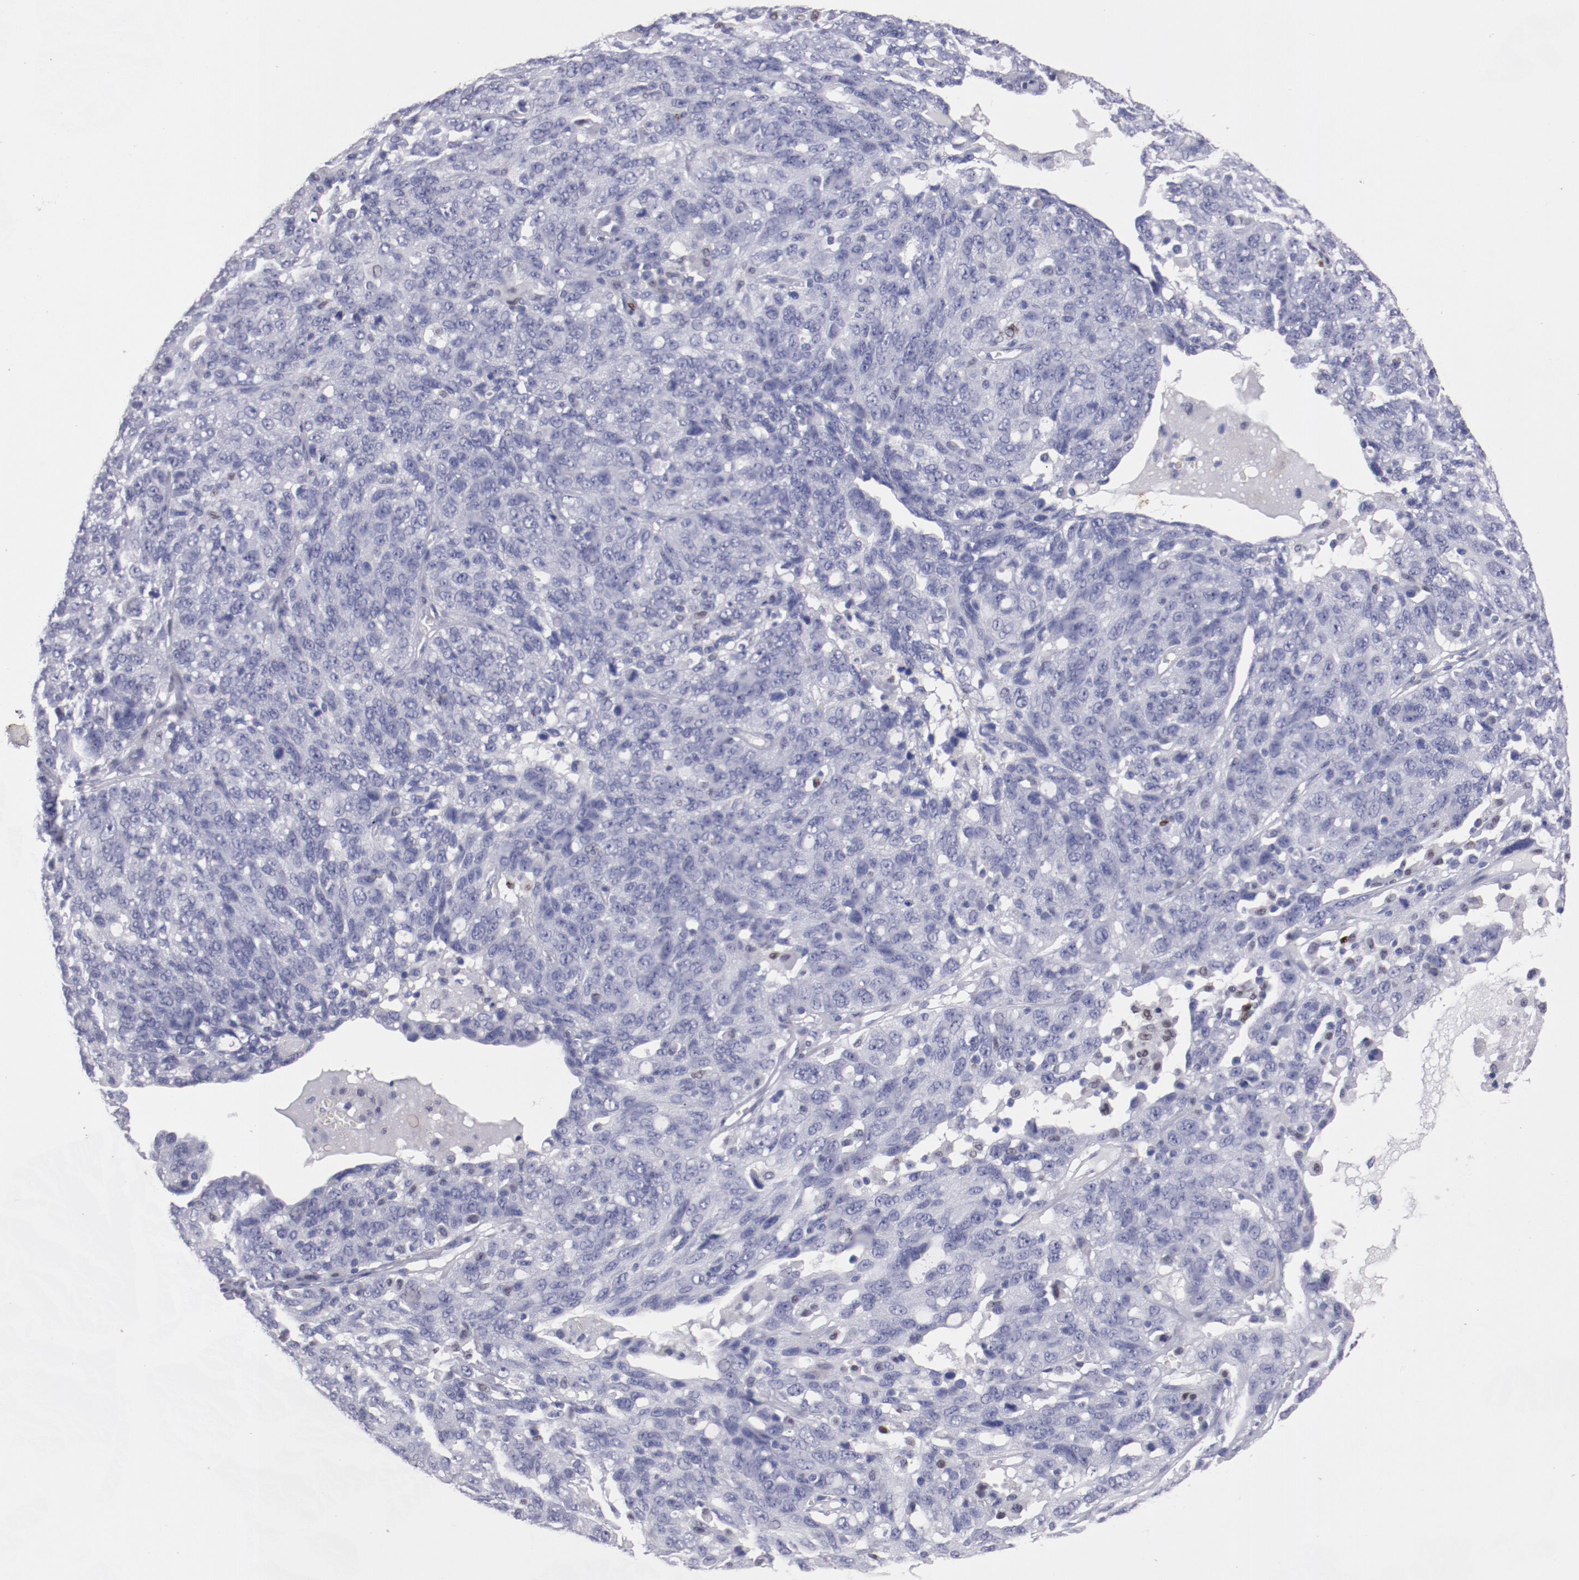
{"staining": {"intensity": "negative", "quantity": "none", "location": "none"}, "tissue": "ovarian cancer", "cell_type": "Tumor cells", "image_type": "cancer", "snomed": [{"axis": "morphology", "description": "Cystadenocarcinoma, serous, NOS"}, {"axis": "topography", "description": "Ovary"}], "caption": "High power microscopy histopathology image of an IHC histopathology image of serous cystadenocarcinoma (ovarian), revealing no significant expression in tumor cells. (DAB immunohistochemistry, high magnification).", "gene": "IRF8", "patient": {"sex": "female", "age": 71}}